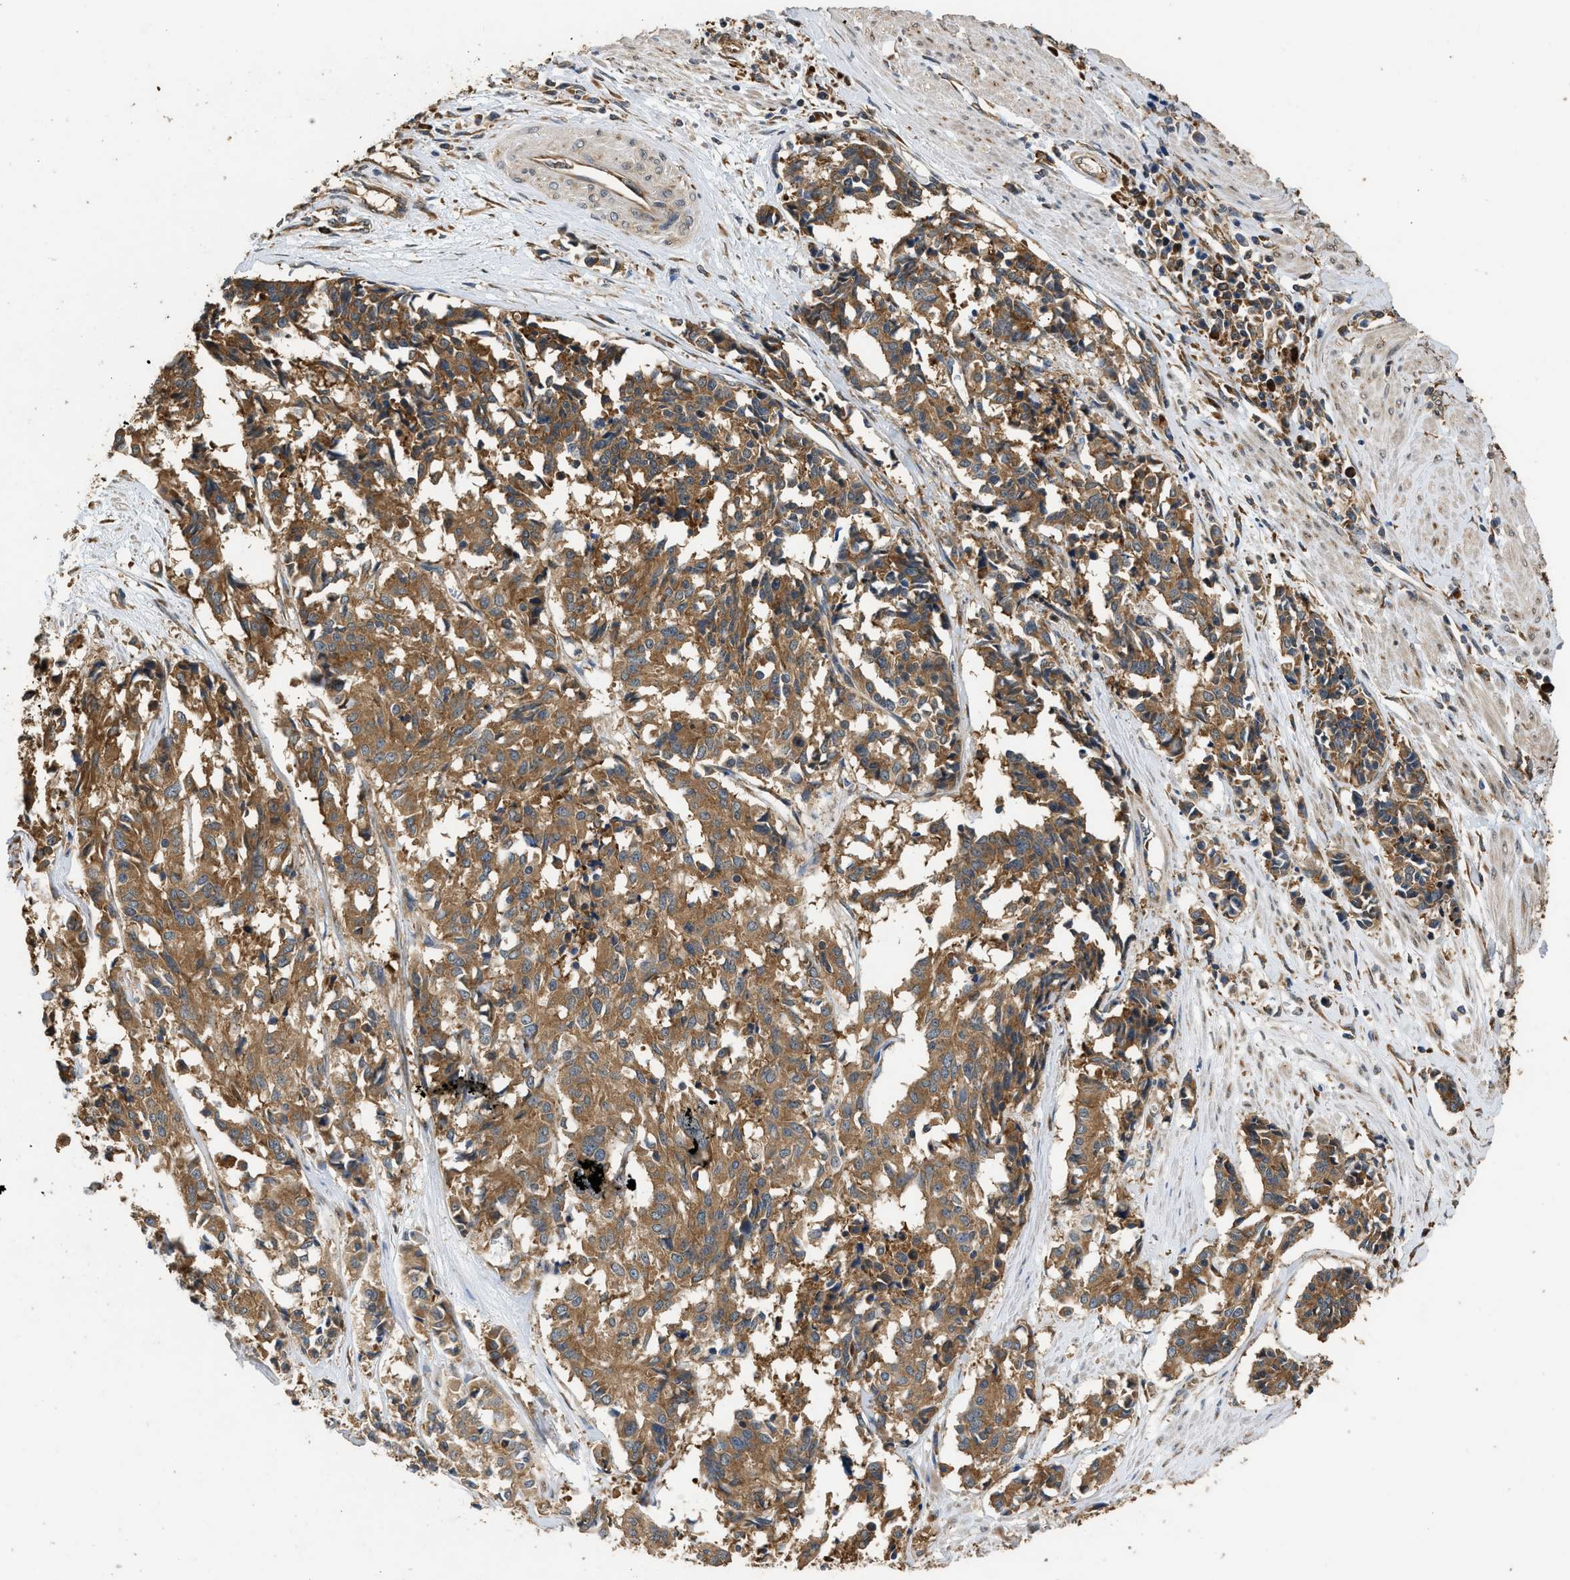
{"staining": {"intensity": "moderate", "quantity": ">75%", "location": "cytoplasmic/membranous"}, "tissue": "cervical cancer", "cell_type": "Tumor cells", "image_type": "cancer", "snomed": [{"axis": "morphology", "description": "Squamous cell carcinoma, NOS"}, {"axis": "topography", "description": "Cervix"}], "caption": "Squamous cell carcinoma (cervical) stained with DAB (3,3'-diaminobenzidine) immunohistochemistry displays medium levels of moderate cytoplasmic/membranous positivity in about >75% of tumor cells.", "gene": "SLC36A4", "patient": {"sex": "female", "age": 35}}